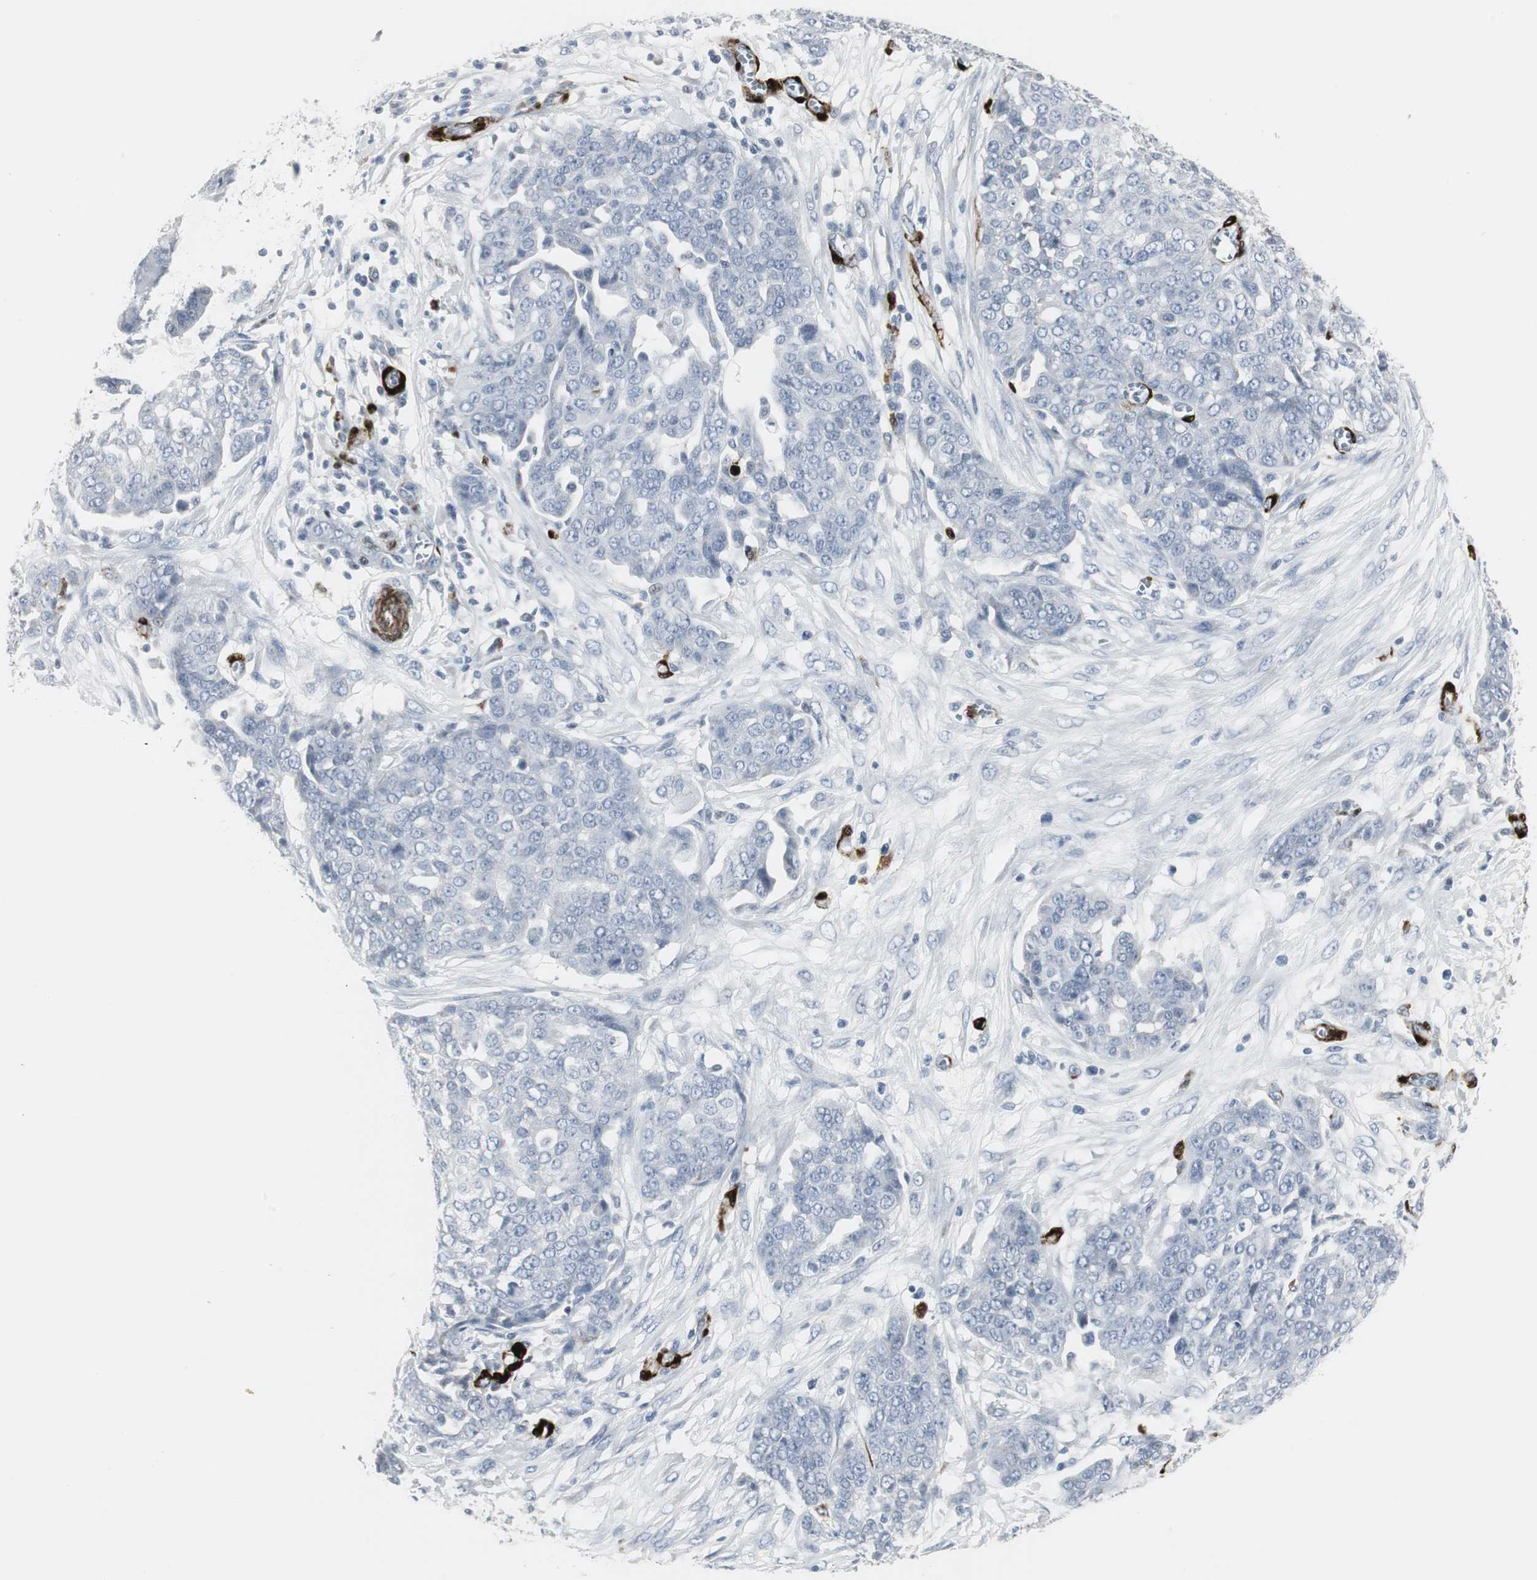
{"staining": {"intensity": "negative", "quantity": "none", "location": "none"}, "tissue": "ovarian cancer", "cell_type": "Tumor cells", "image_type": "cancer", "snomed": [{"axis": "morphology", "description": "Cystadenocarcinoma, serous, NOS"}, {"axis": "topography", "description": "Soft tissue"}, {"axis": "topography", "description": "Ovary"}], "caption": "This is a micrograph of immunohistochemistry (IHC) staining of serous cystadenocarcinoma (ovarian), which shows no expression in tumor cells. Nuclei are stained in blue.", "gene": "PPP1R14A", "patient": {"sex": "female", "age": 57}}